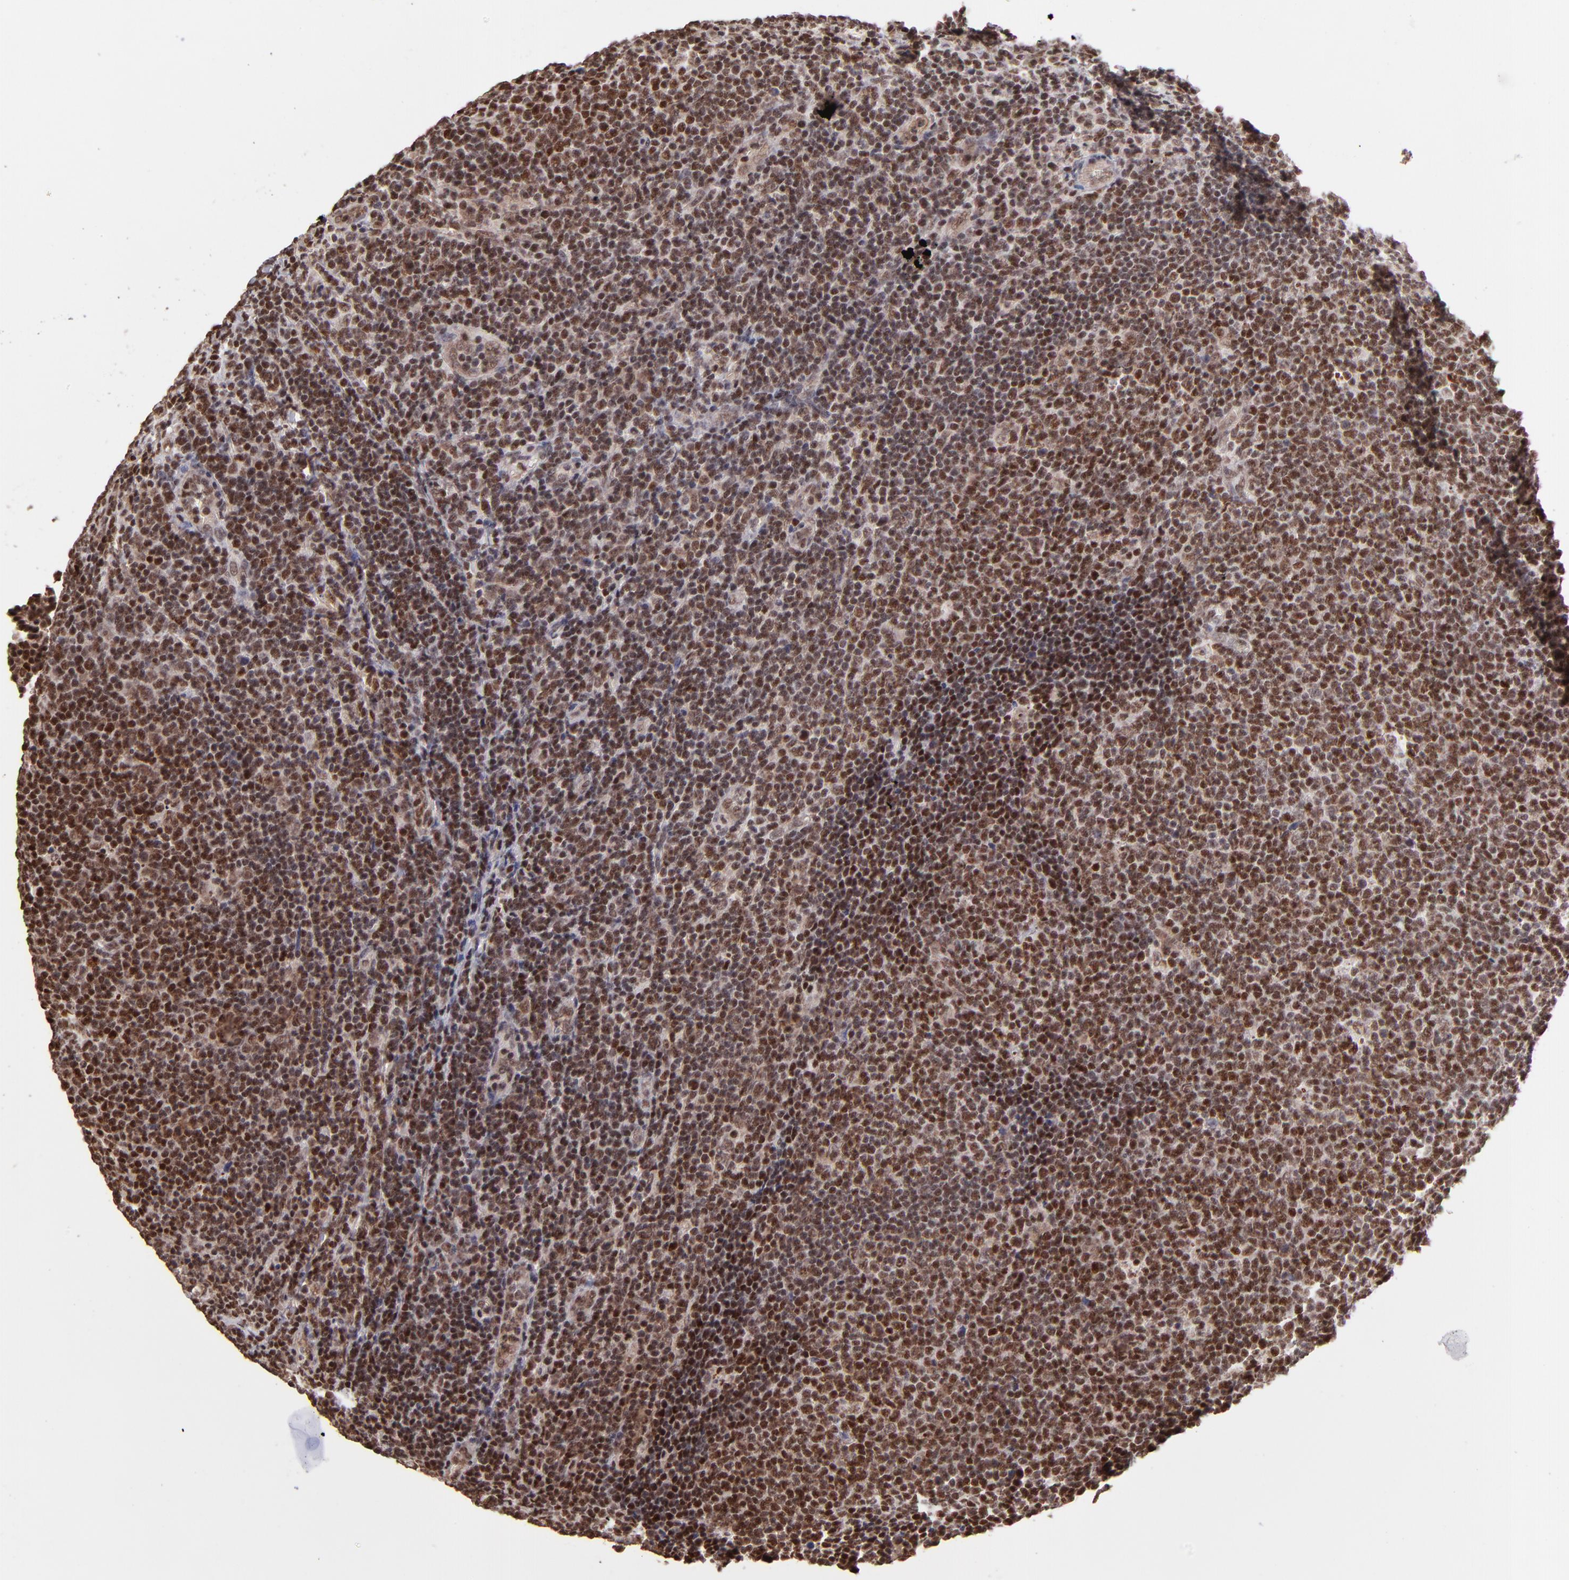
{"staining": {"intensity": "moderate", "quantity": ">75%", "location": "nuclear"}, "tissue": "lymphoma", "cell_type": "Tumor cells", "image_type": "cancer", "snomed": [{"axis": "morphology", "description": "Malignant lymphoma, non-Hodgkin's type, Low grade"}, {"axis": "topography", "description": "Lymph node"}], "caption": "Human lymphoma stained for a protein (brown) reveals moderate nuclear positive positivity in approximately >75% of tumor cells.", "gene": "TERF2", "patient": {"sex": "male", "age": 74}}